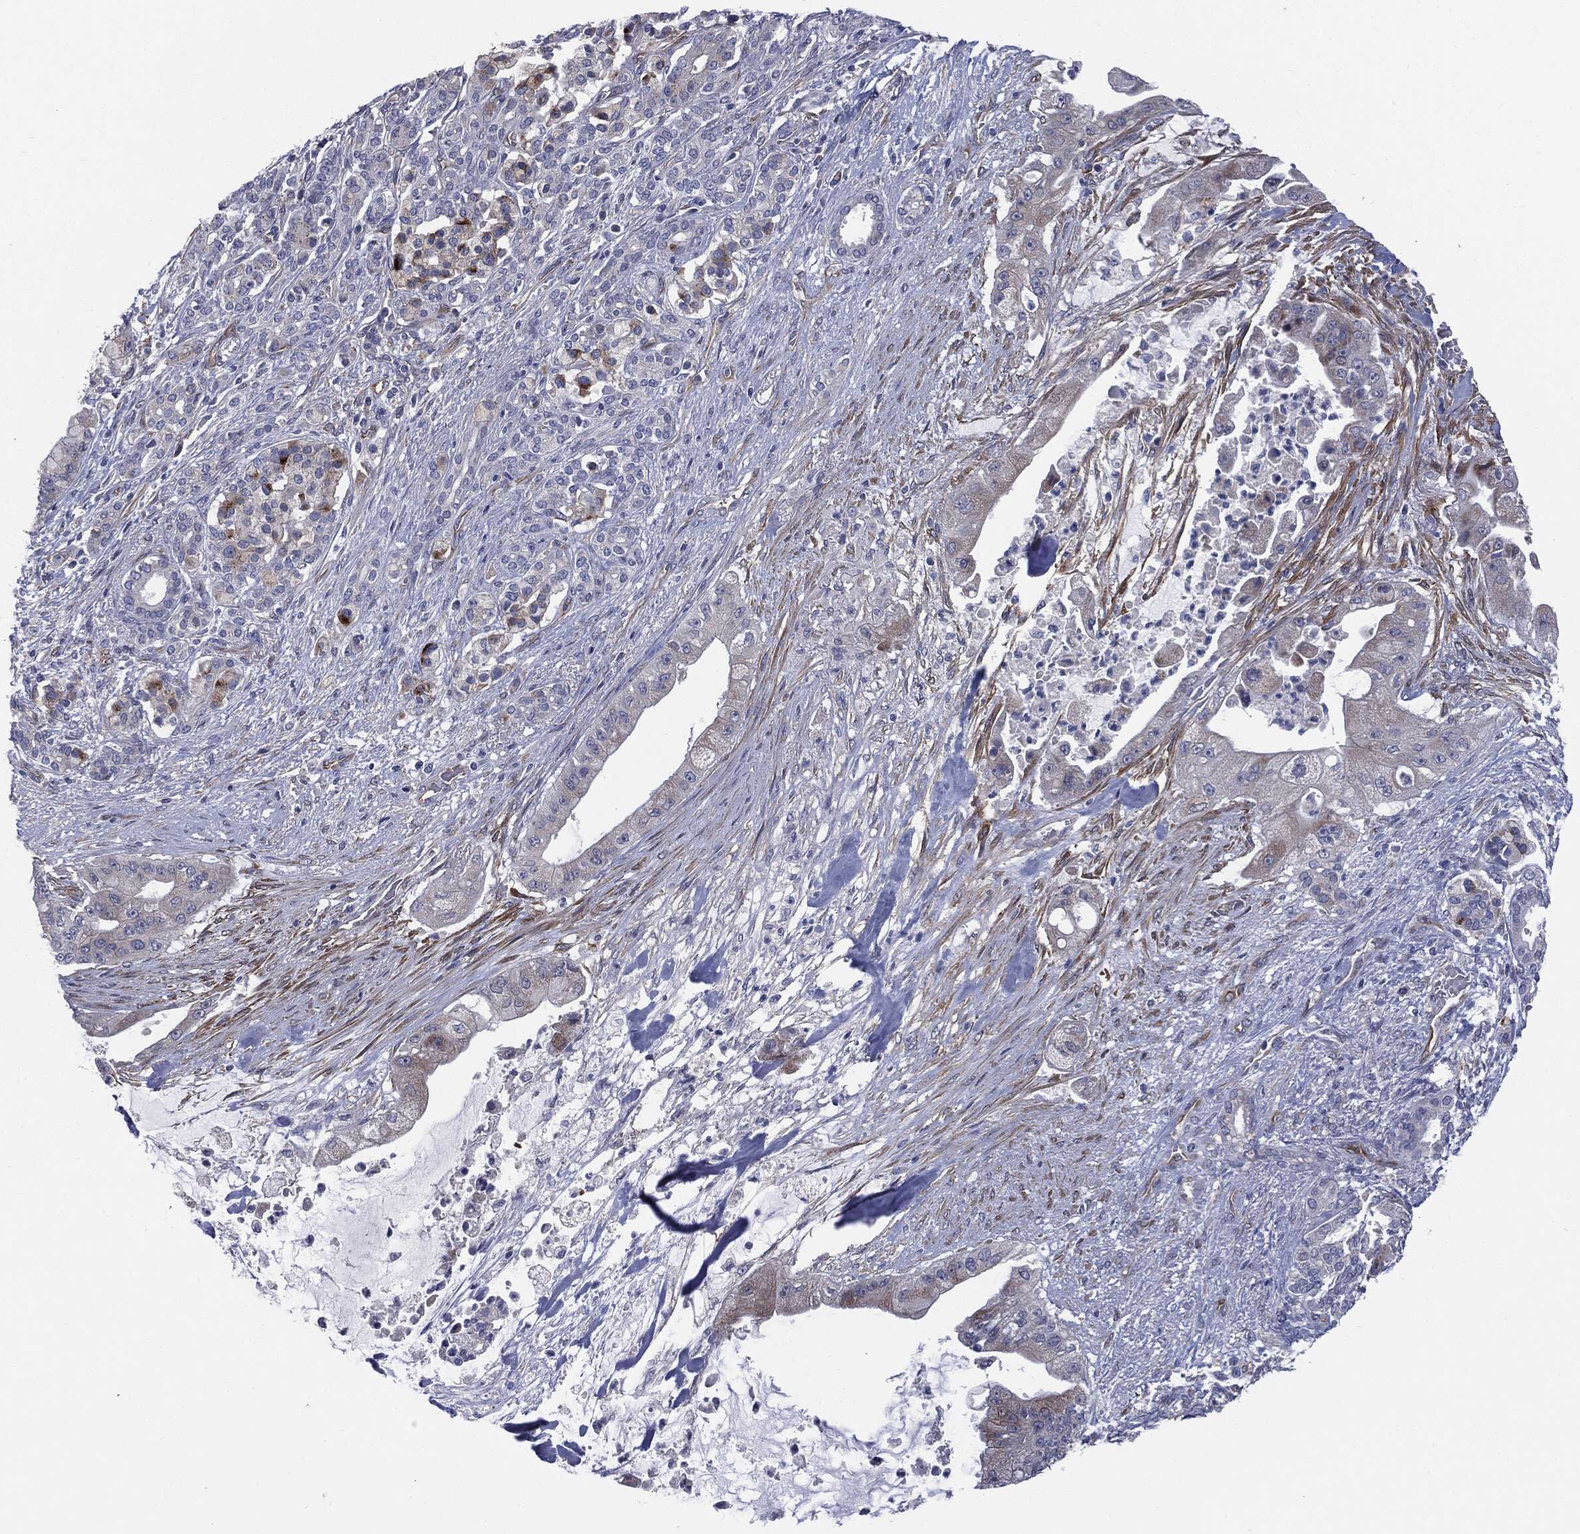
{"staining": {"intensity": "negative", "quantity": "none", "location": "none"}, "tissue": "pancreatic cancer", "cell_type": "Tumor cells", "image_type": "cancer", "snomed": [{"axis": "morphology", "description": "Normal tissue, NOS"}, {"axis": "morphology", "description": "Inflammation, NOS"}, {"axis": "morphology", "description": "Adenocarcinoma, NOS"}, {"axis": "topography", "description": "Pancreas"}], "caption": "Pancreatic cancer stained for a protein using immunohistochemistry (IHC) demonstrates no expression tumor cells.", "gene": "KRT5", "patient": {"sex": "male", "age": 57}}